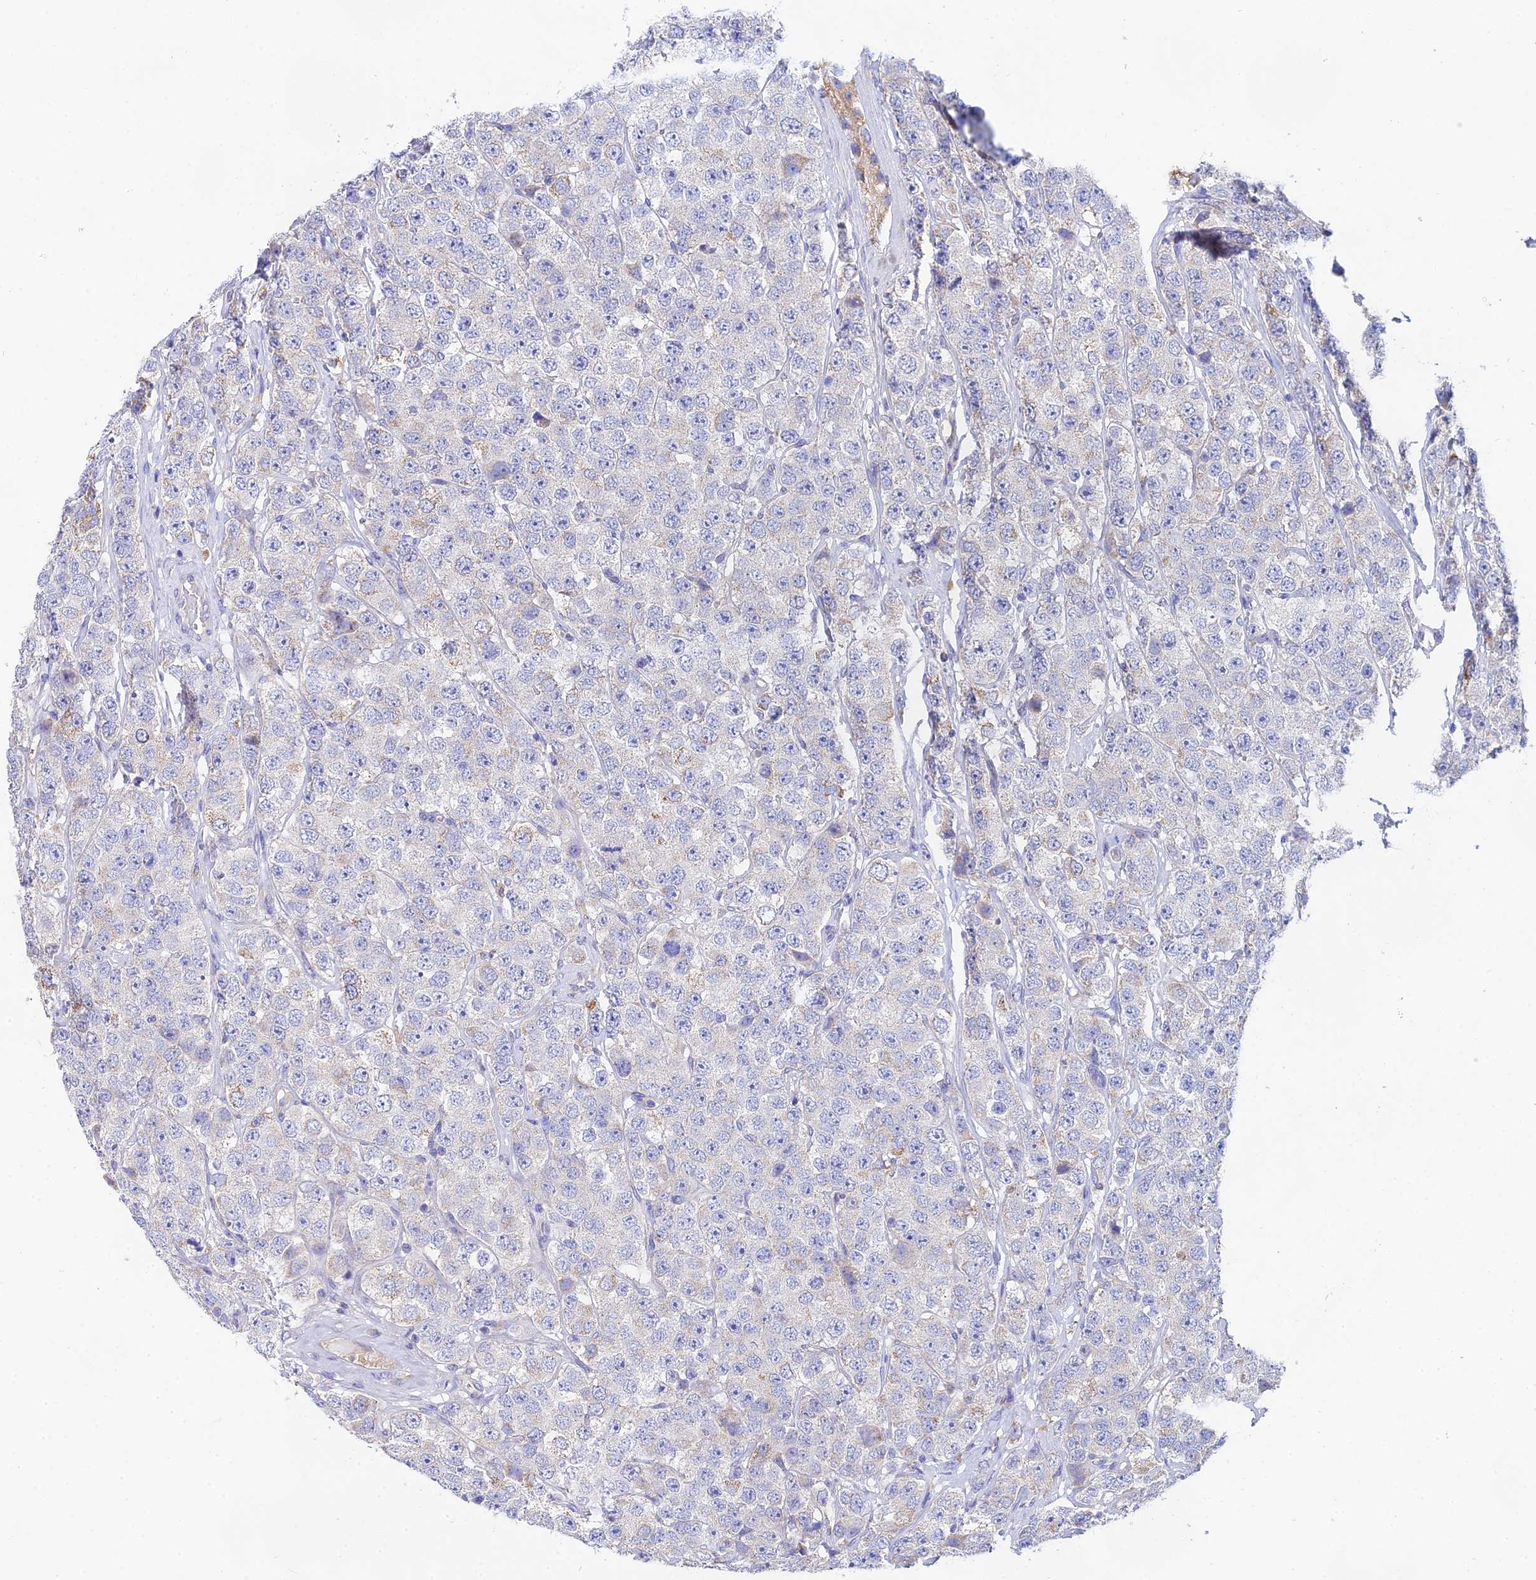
{"staining": {"intensity": "negative", "quantity": "none", "location": "none"}, "tissue": "testis cancer", "cell_type": "Tumor cells", "image_type": "cancer", "snomed": [{"axis": "morphology", "description": "Seminoma, NOS"}, {"axis": "topography", "description": "Testis"}], "caption": "High magnification brightfield microscopy of seminoma (testis) stained with DAB (brown) and counterstained with hematoxylin (blue): tumor cells show no significant positivity.", "gene": "PPP2R2C", "patient": {"sex": "male", "age": 28}}